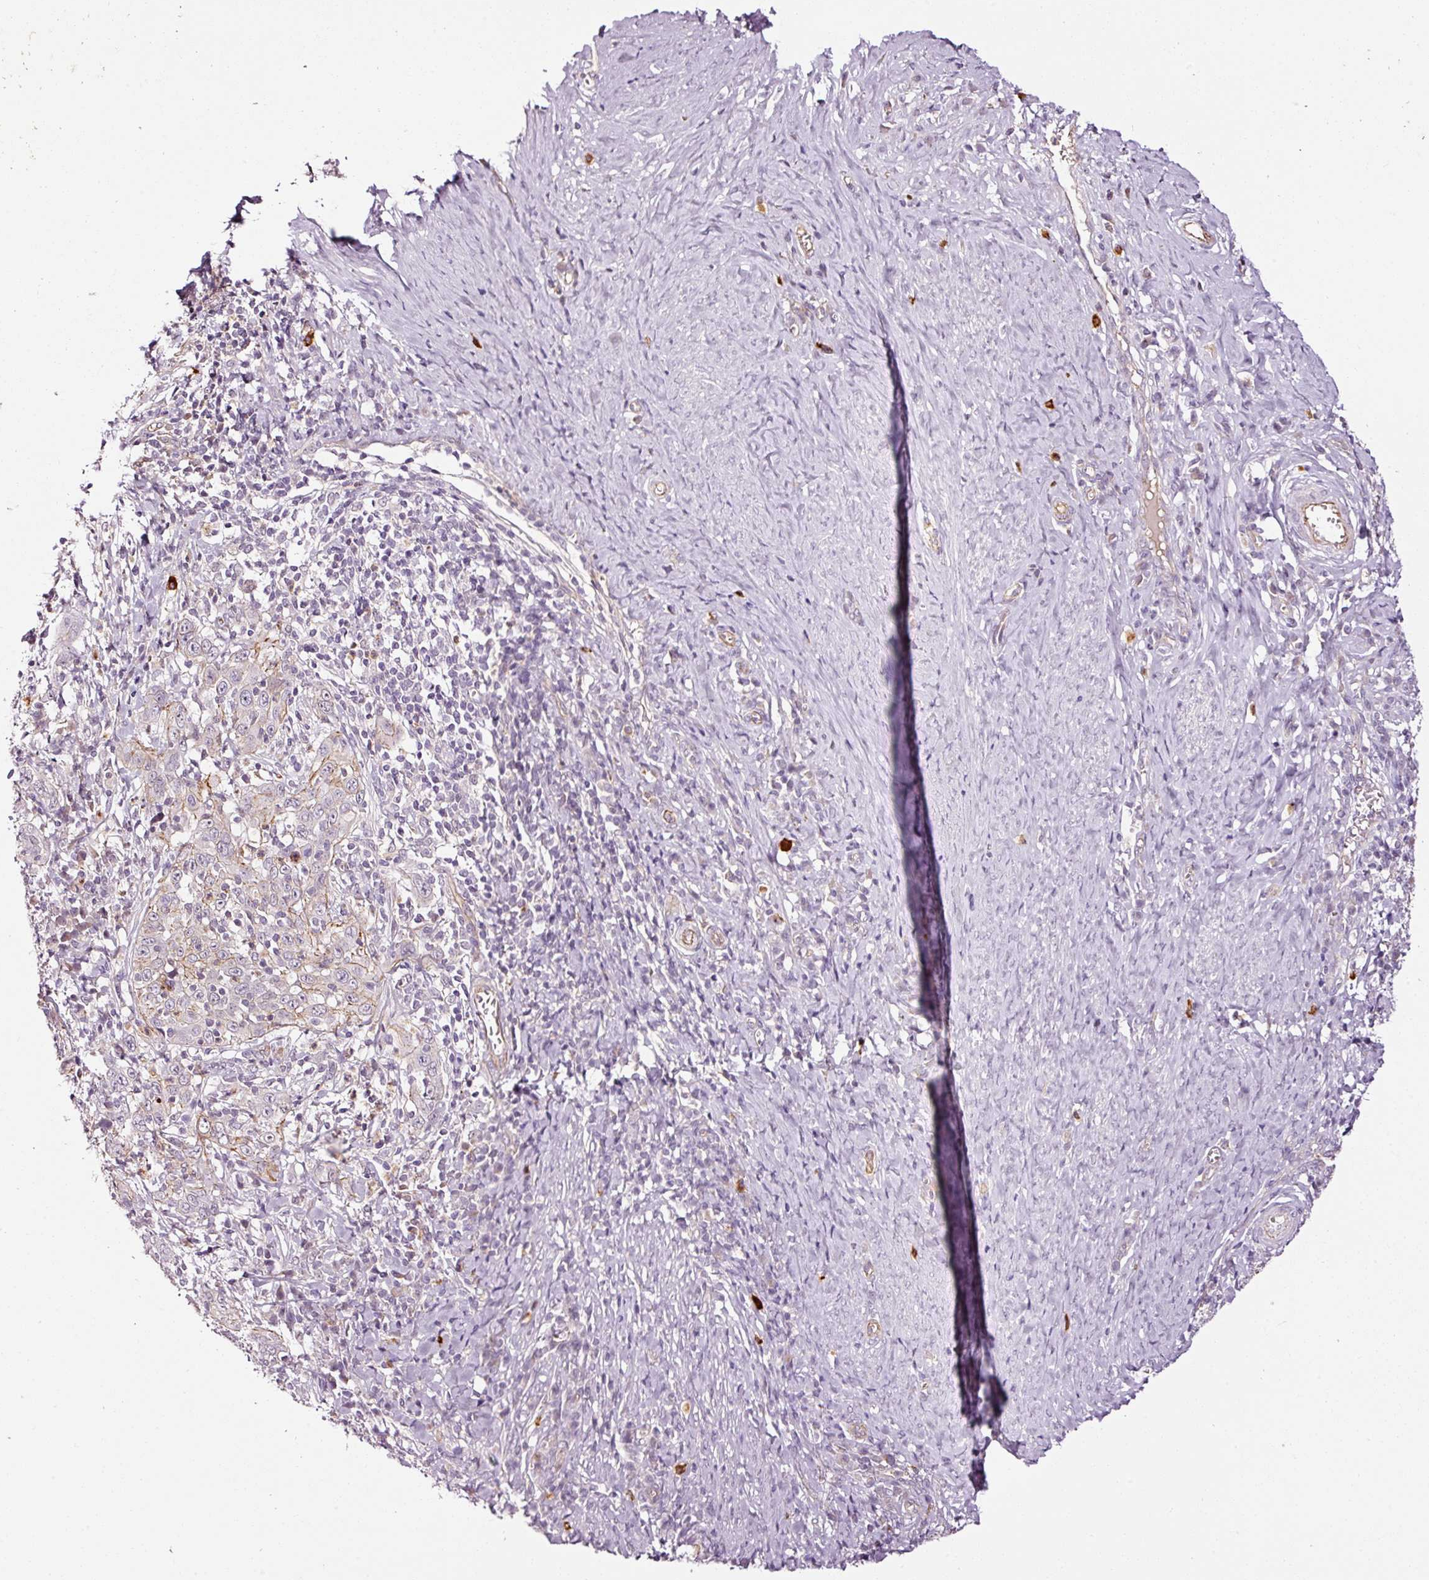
{"staining": {"intensity": "negative", "quantity": "none", "location": "none"}, "tissue": "cervical cancer", "cell_type": "Tumor cells", "image_type": "cancer", "snomed": [{"axis": "morphology", "description": "Squamous cell carcinoma, NOS"}, {"axis": "topography", "description": "Cervix"}], "caption": "Protein analysis of cervical cancer reveals no significant positivity in tumor cells. (DAB immunohistochemistry visualized using brightfield microscopy, high magnification).", "gene": "ABCB4", "patient": {"sex": "female", "age": 46}}